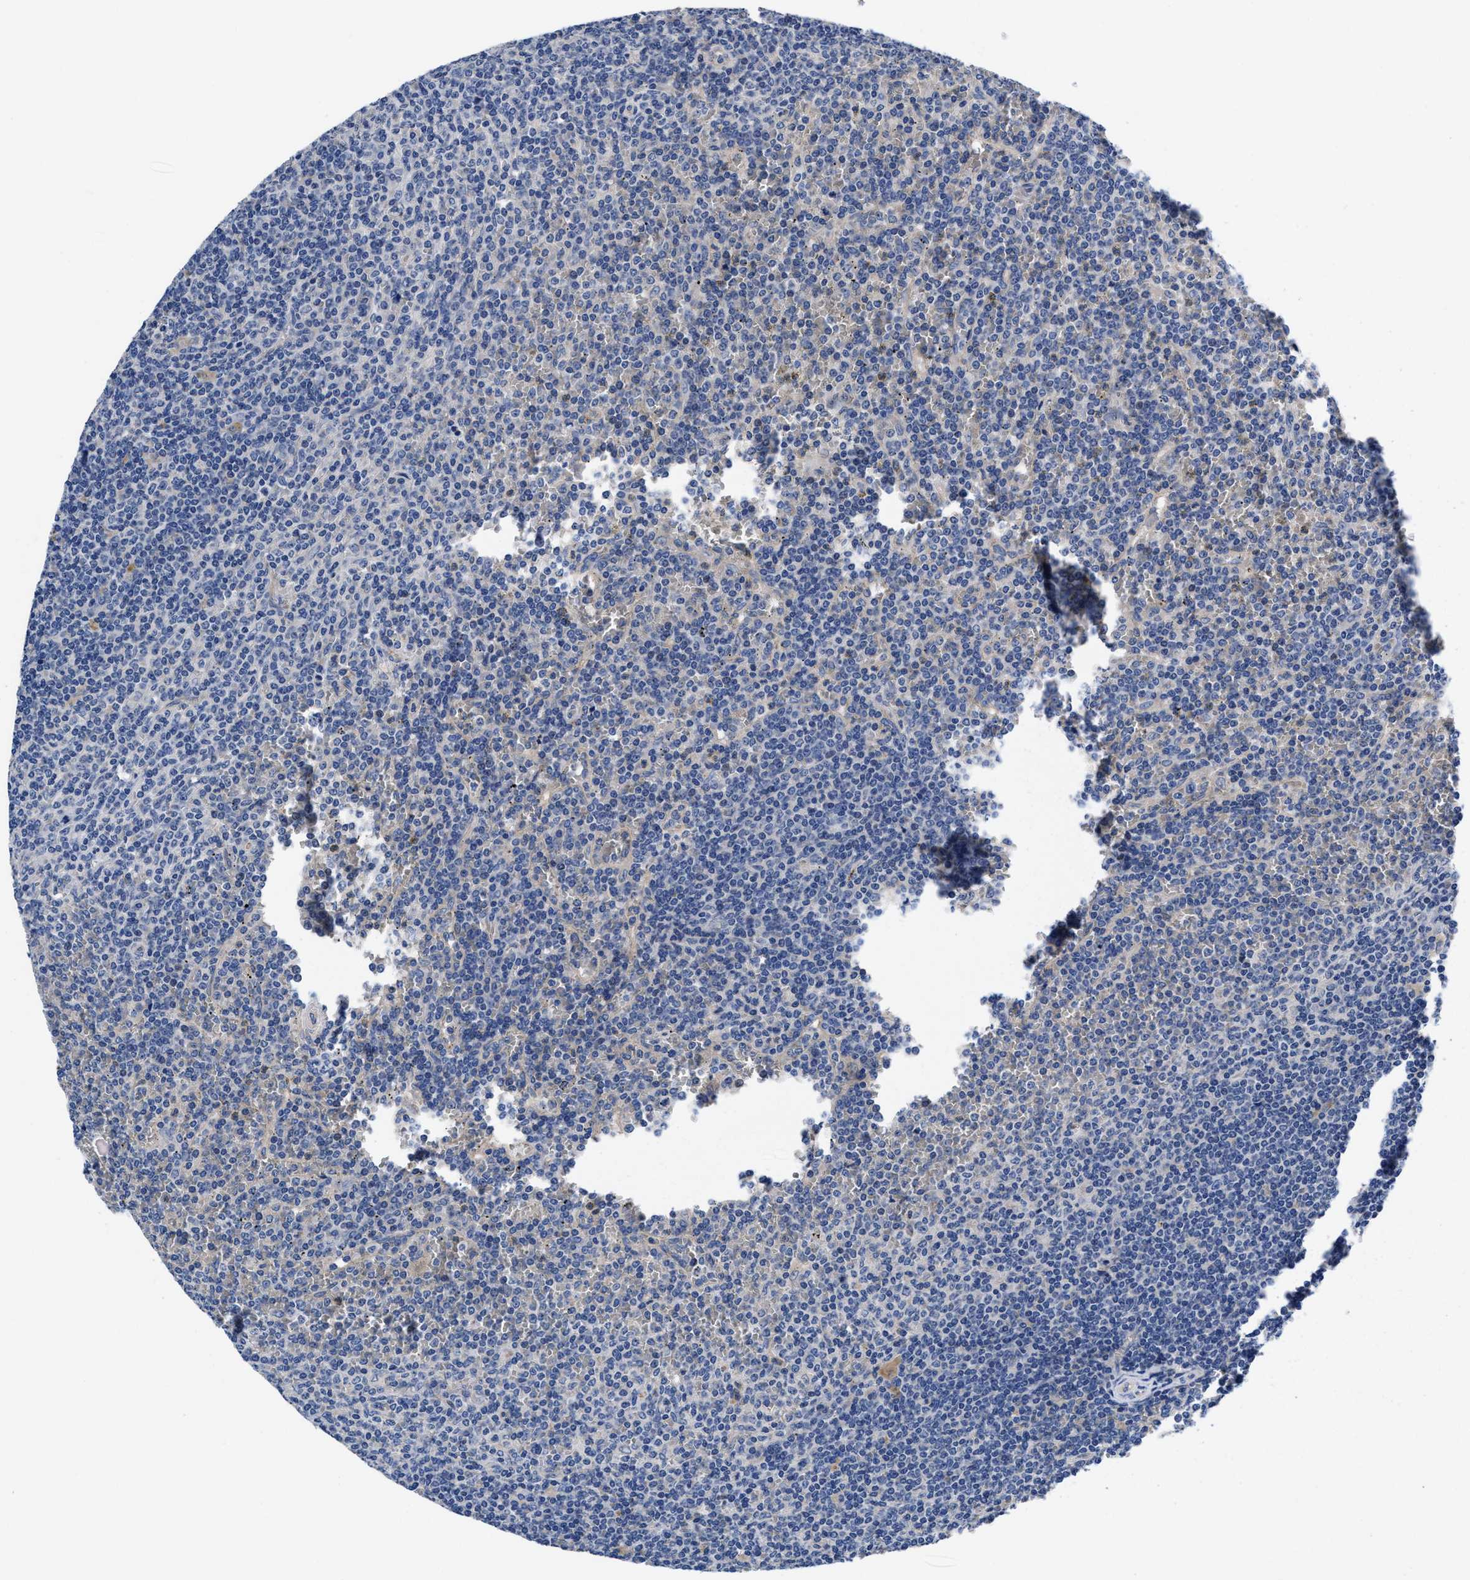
{"staining": {"intensity": "negative", "quantity": "none", "location": "none"}, "tissue": "lymphoma", "cell_type": "Tumor cells", "image_type": "cancer", "snomed": [{"axis": "morphology", "description": "Malignant lymphoma, non-Hodgkin's type, Low grade"}, {"axis": "topography", "description": "Spleen"}], "caption": "Immunohistochemical staining of malignant lymphoma, non-Hodgkin's type (low-grade) reveals no significant positivity in tumor cells.", "gene": "DHRS13", "patient": {"sex": "female", "age": 19}}